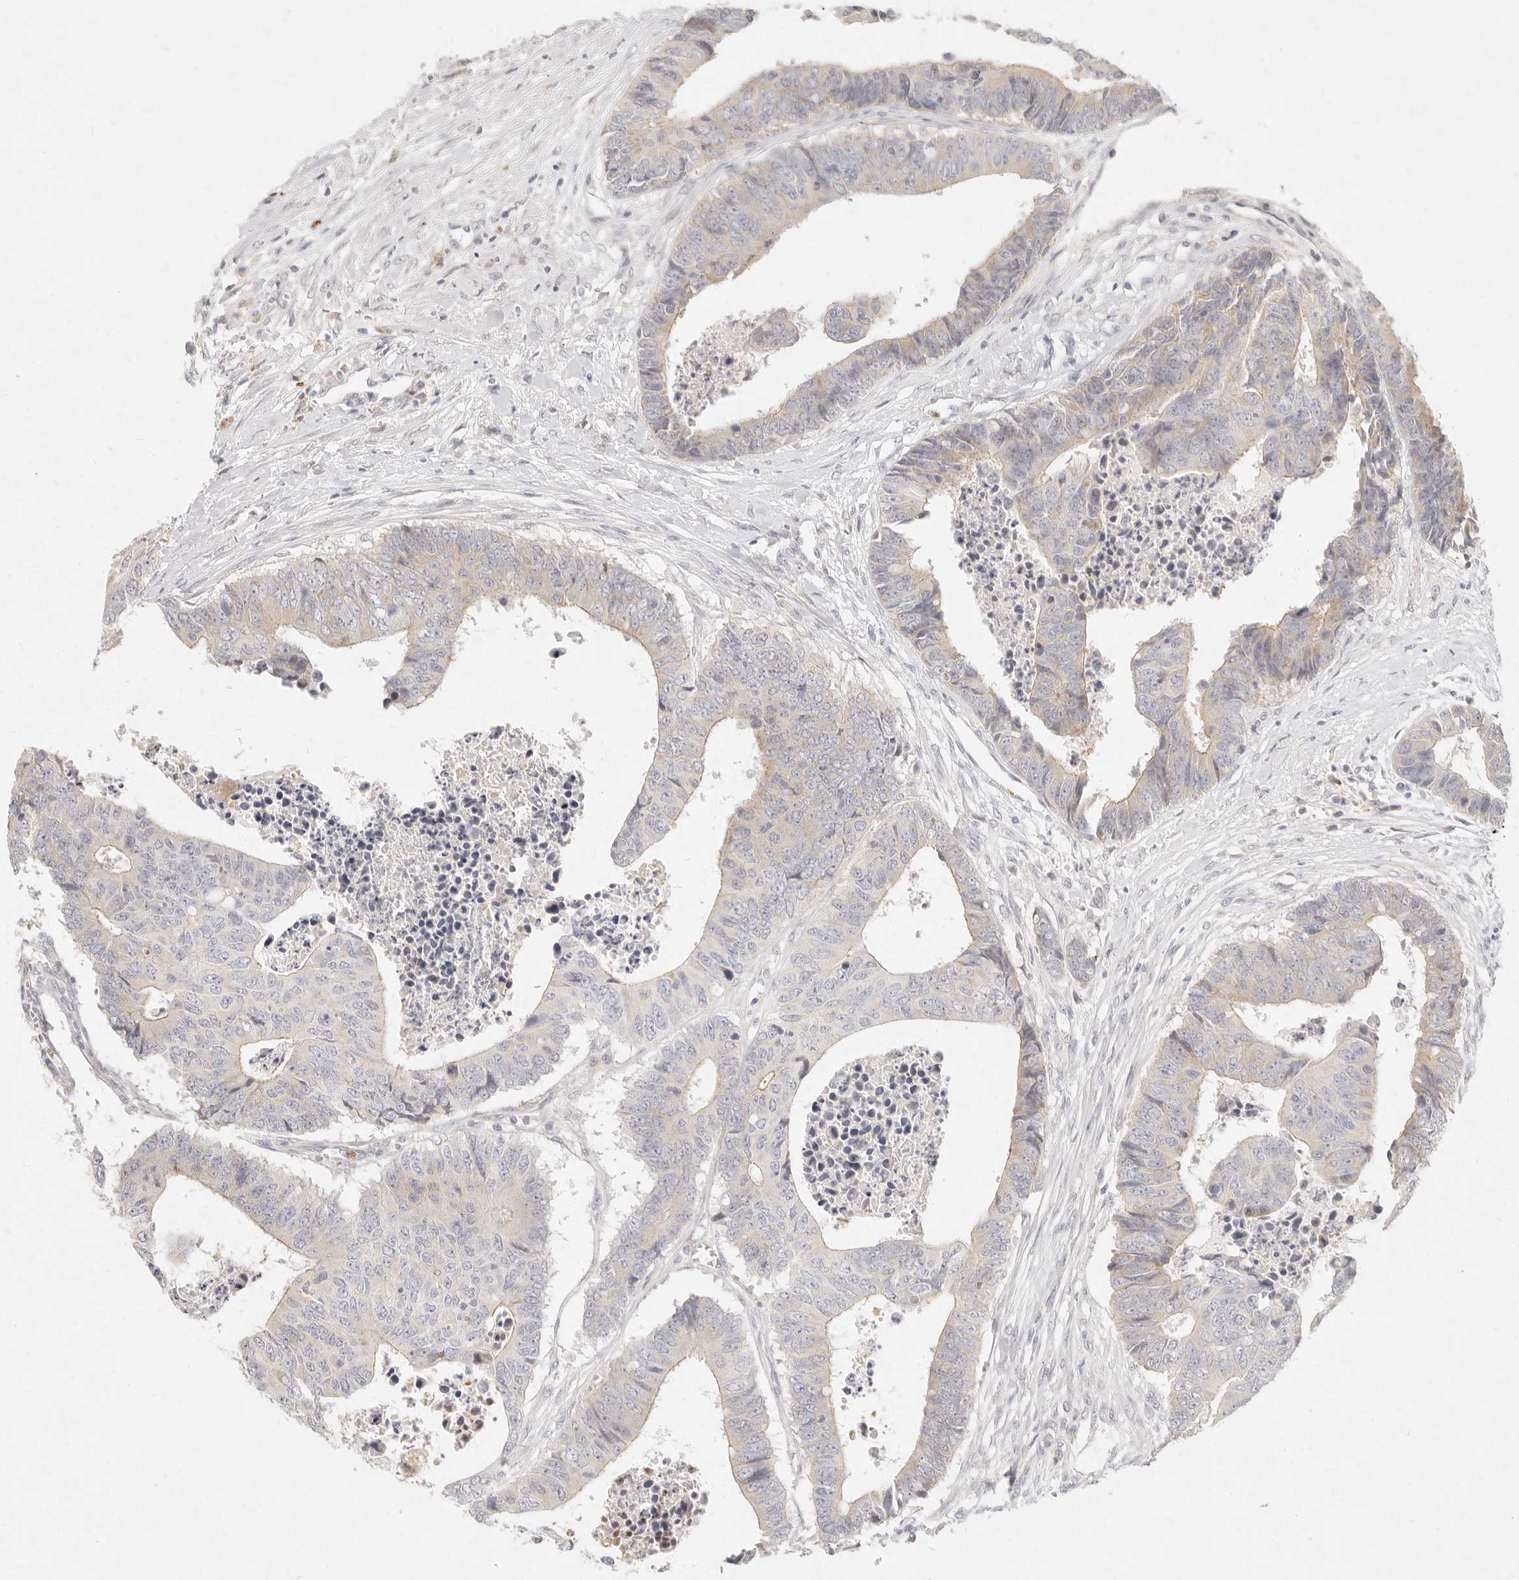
{"staining": {"intensity": "weak", "quantity": "<25%", "location": "cytoplasmic/membranous"}, "tissue": "colorectal cancer", "cell_type": "Tumor cells", "image_type": "cancer", "snomed": [{"axis": "morphology", "description": "Adenocarcinoma, NOS"}, {"axis": "topography", "description": "Rectum"}], "caption": "Colorectal cancer (adenocarcinoma) stained for a protein using immunohistochemistry reveals no expression tumor cells.", "gene": "ASCL3", "patient": {"sex": "male", "age": 84}}